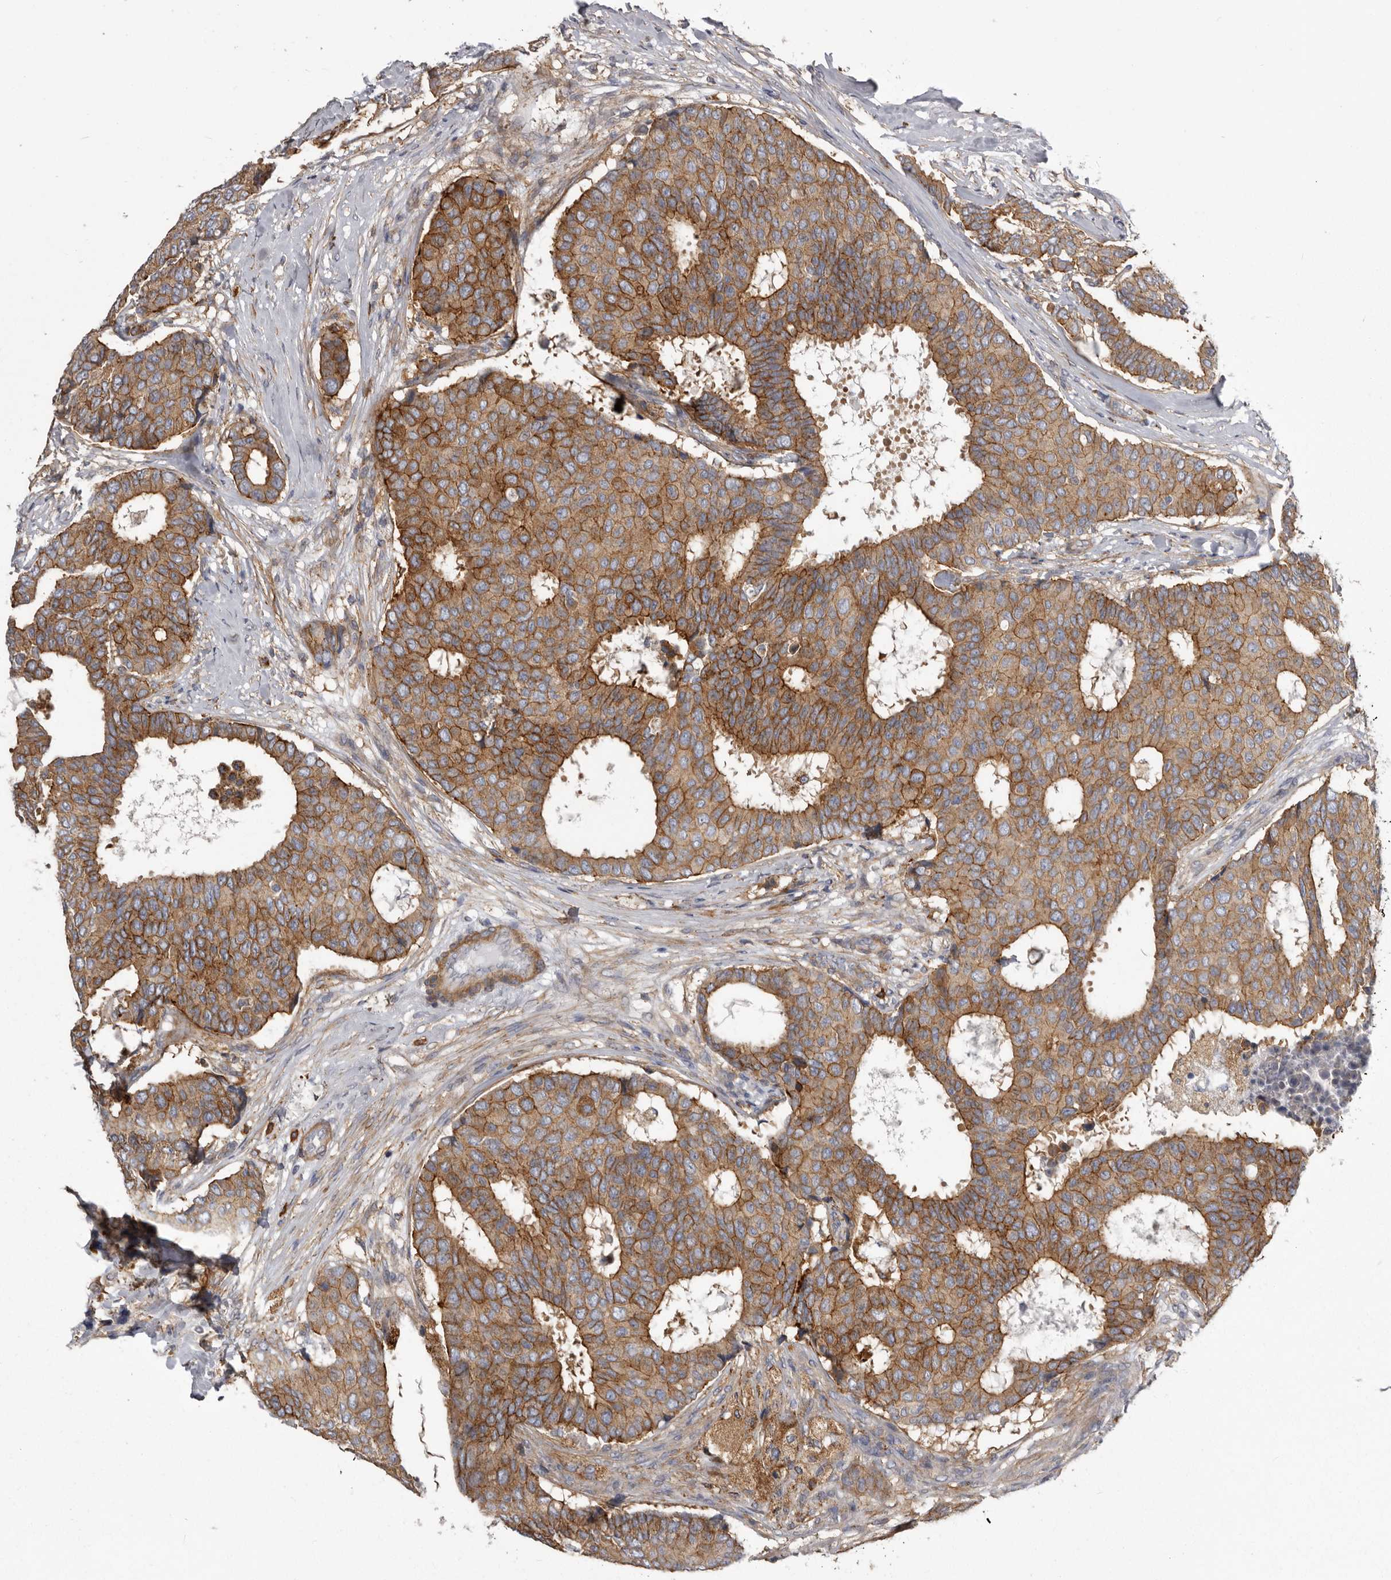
{"staining": {"intensity": "moderate", "quantity": ">75%", "location": "cytoplasmic/membranous"}, "tissue": "breast cancer", "cell_type": "Tumor cells", "image_type": "cancer", "snomed": [{"axis": "morphology", "description": "Duct carcinoma"}, {"axis": "topography", "description": "Breast"}], "caption": "The immunohistochemical stain highlights moderate cytoplasmic/membranous expression in tumor cells of invasive ductal carcinoma (breast) tissue. Nuclei are stained in blue.", "gene": "ENAH", "patient": {"sex": "female", "age": 75}}